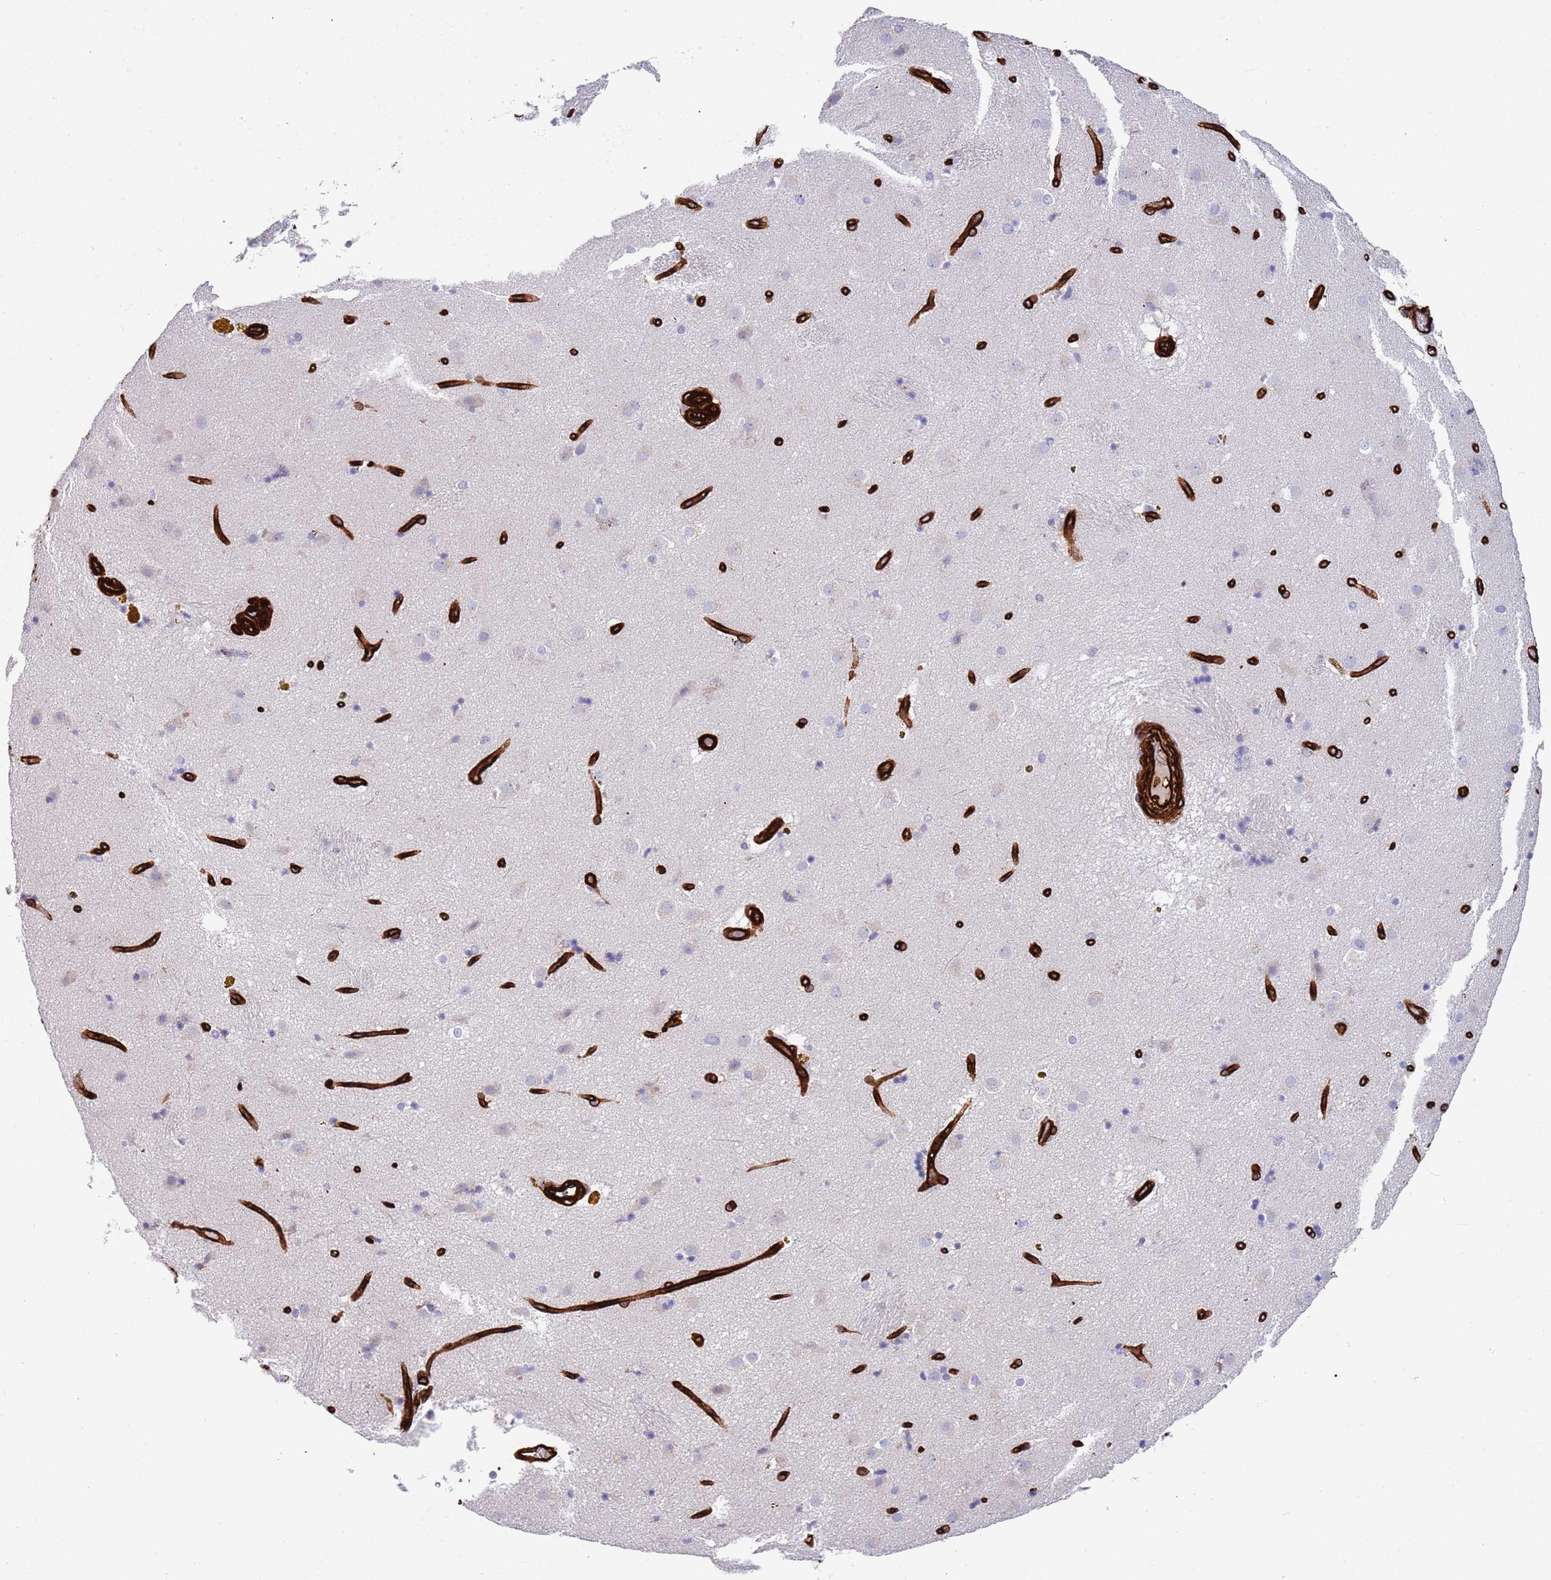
{"staining": {"intensity": "negative", "quantity": "none", "location": "none"}, "tissue": "caudate", "cell_type": "Glial cells", "image_type": "normal", "snomed": [{"axis": "morphology", "description": "Normal tissue, NOS"}, {"axis": "topography", "description": "Lateral ventricle wall"}], "caption": "Immunohistochemistry (IHC) histopathology image of normal human caudate stained for a protein (brown), which shows no expression in glial cells. (Immunohistochemistry, brightfield microscopy, high magnification).", "gene": "CAV2", "patient": {"sex": "male", "age": 70}}